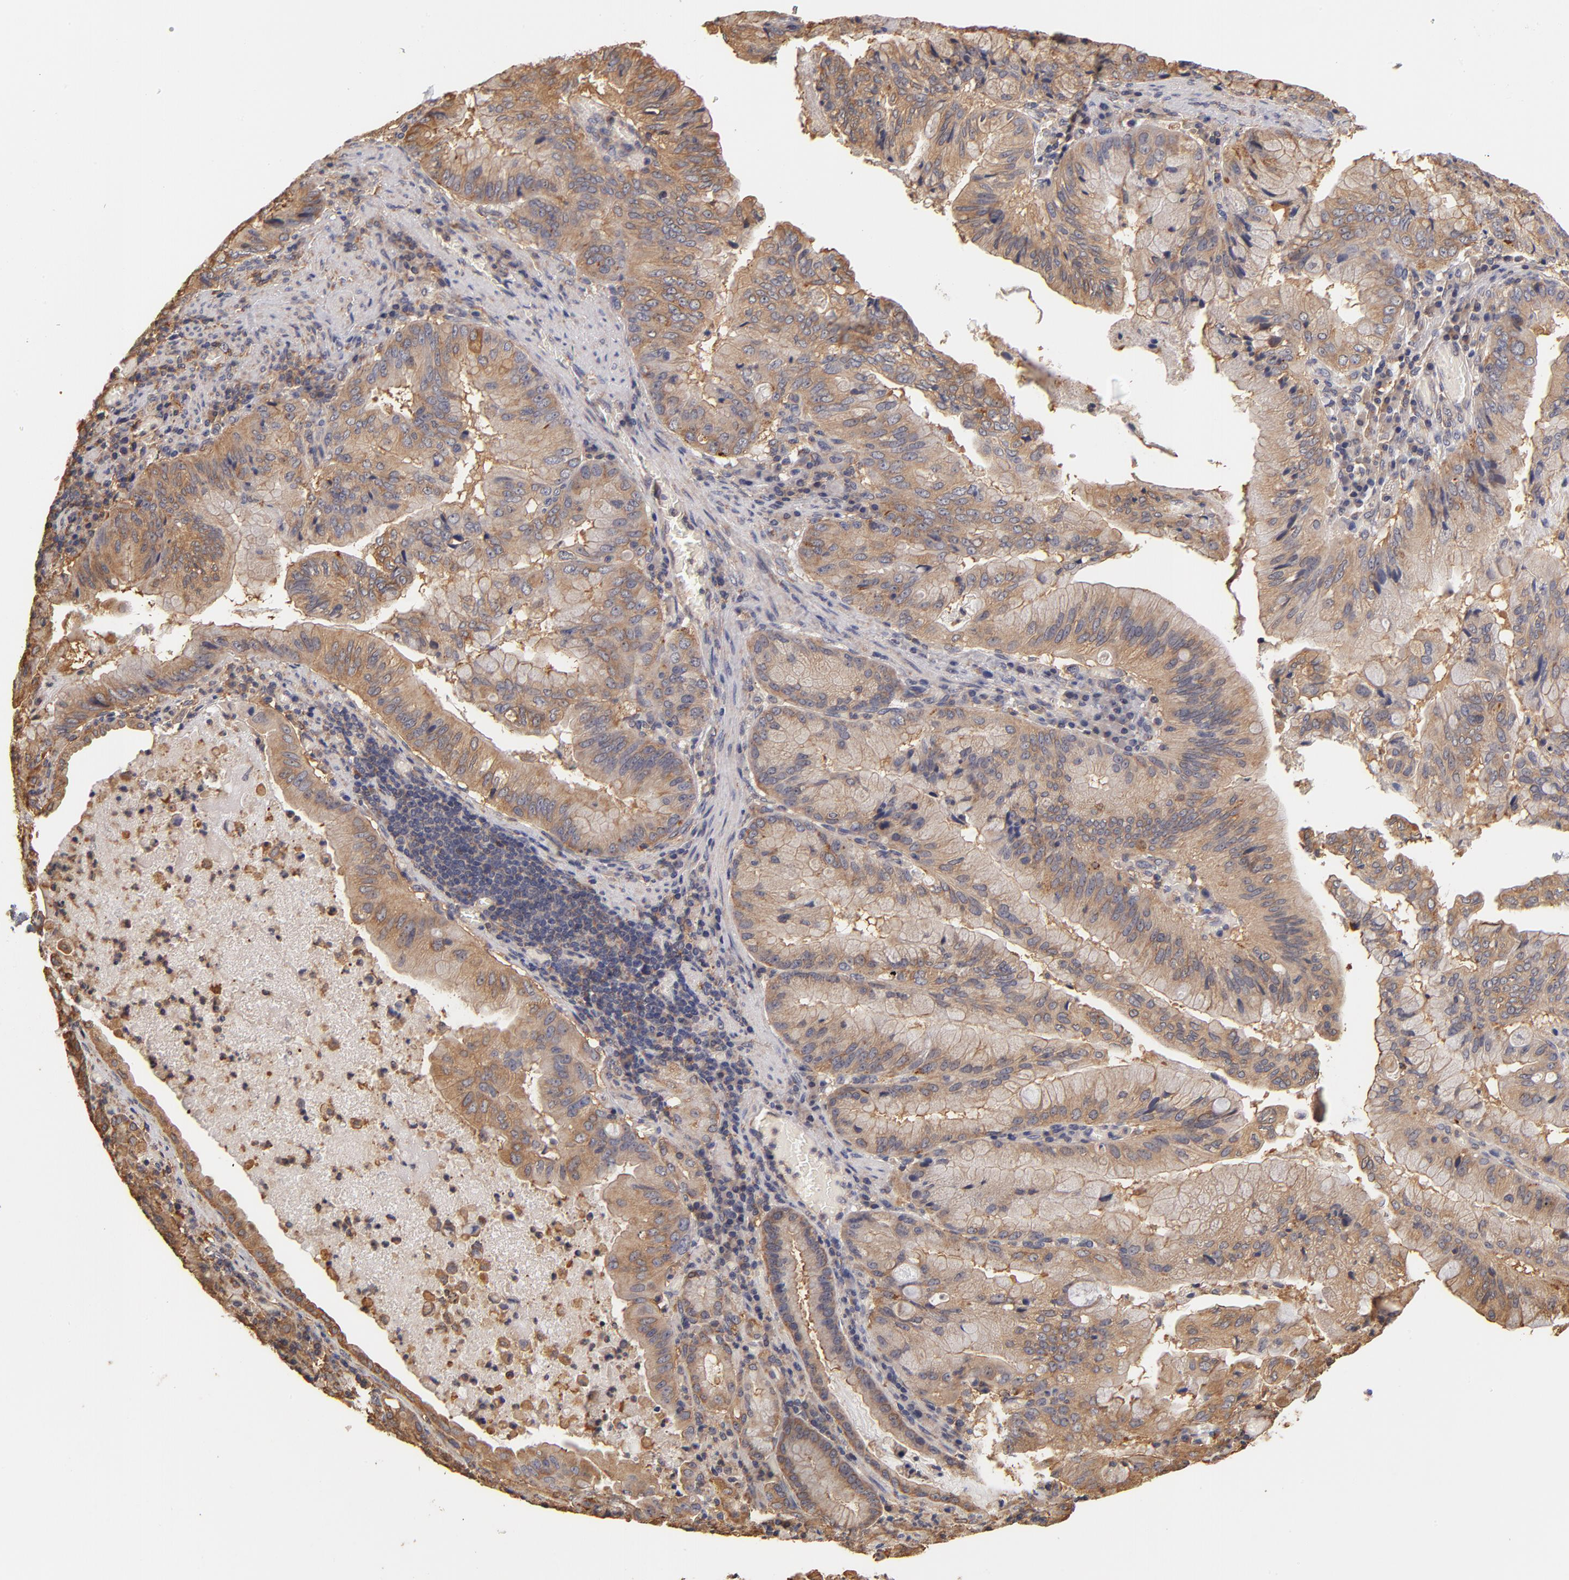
{"staining": {"intensity": "weak", "quantity": ">75%", "location": "cytoplasmic/membranous"}, "tissue": "stomach cancer", "cell_type": "Tumor cells", "image_type": "cancer", "snomed": [{"axis": "morphology", "description": "Adenocarcinoma, NOS"}, {"axis": "topography", "description": "Stomach, upper"}], "caption": "This photomicrograph exhibits immunohistochemistry (IHC) staining of human stomach cancer, with low weak cytoplasmic/membranous expression in about >75% of tumor cells.", "gene": "FCMR", "patient": {"sex": "male", "age": 80}}